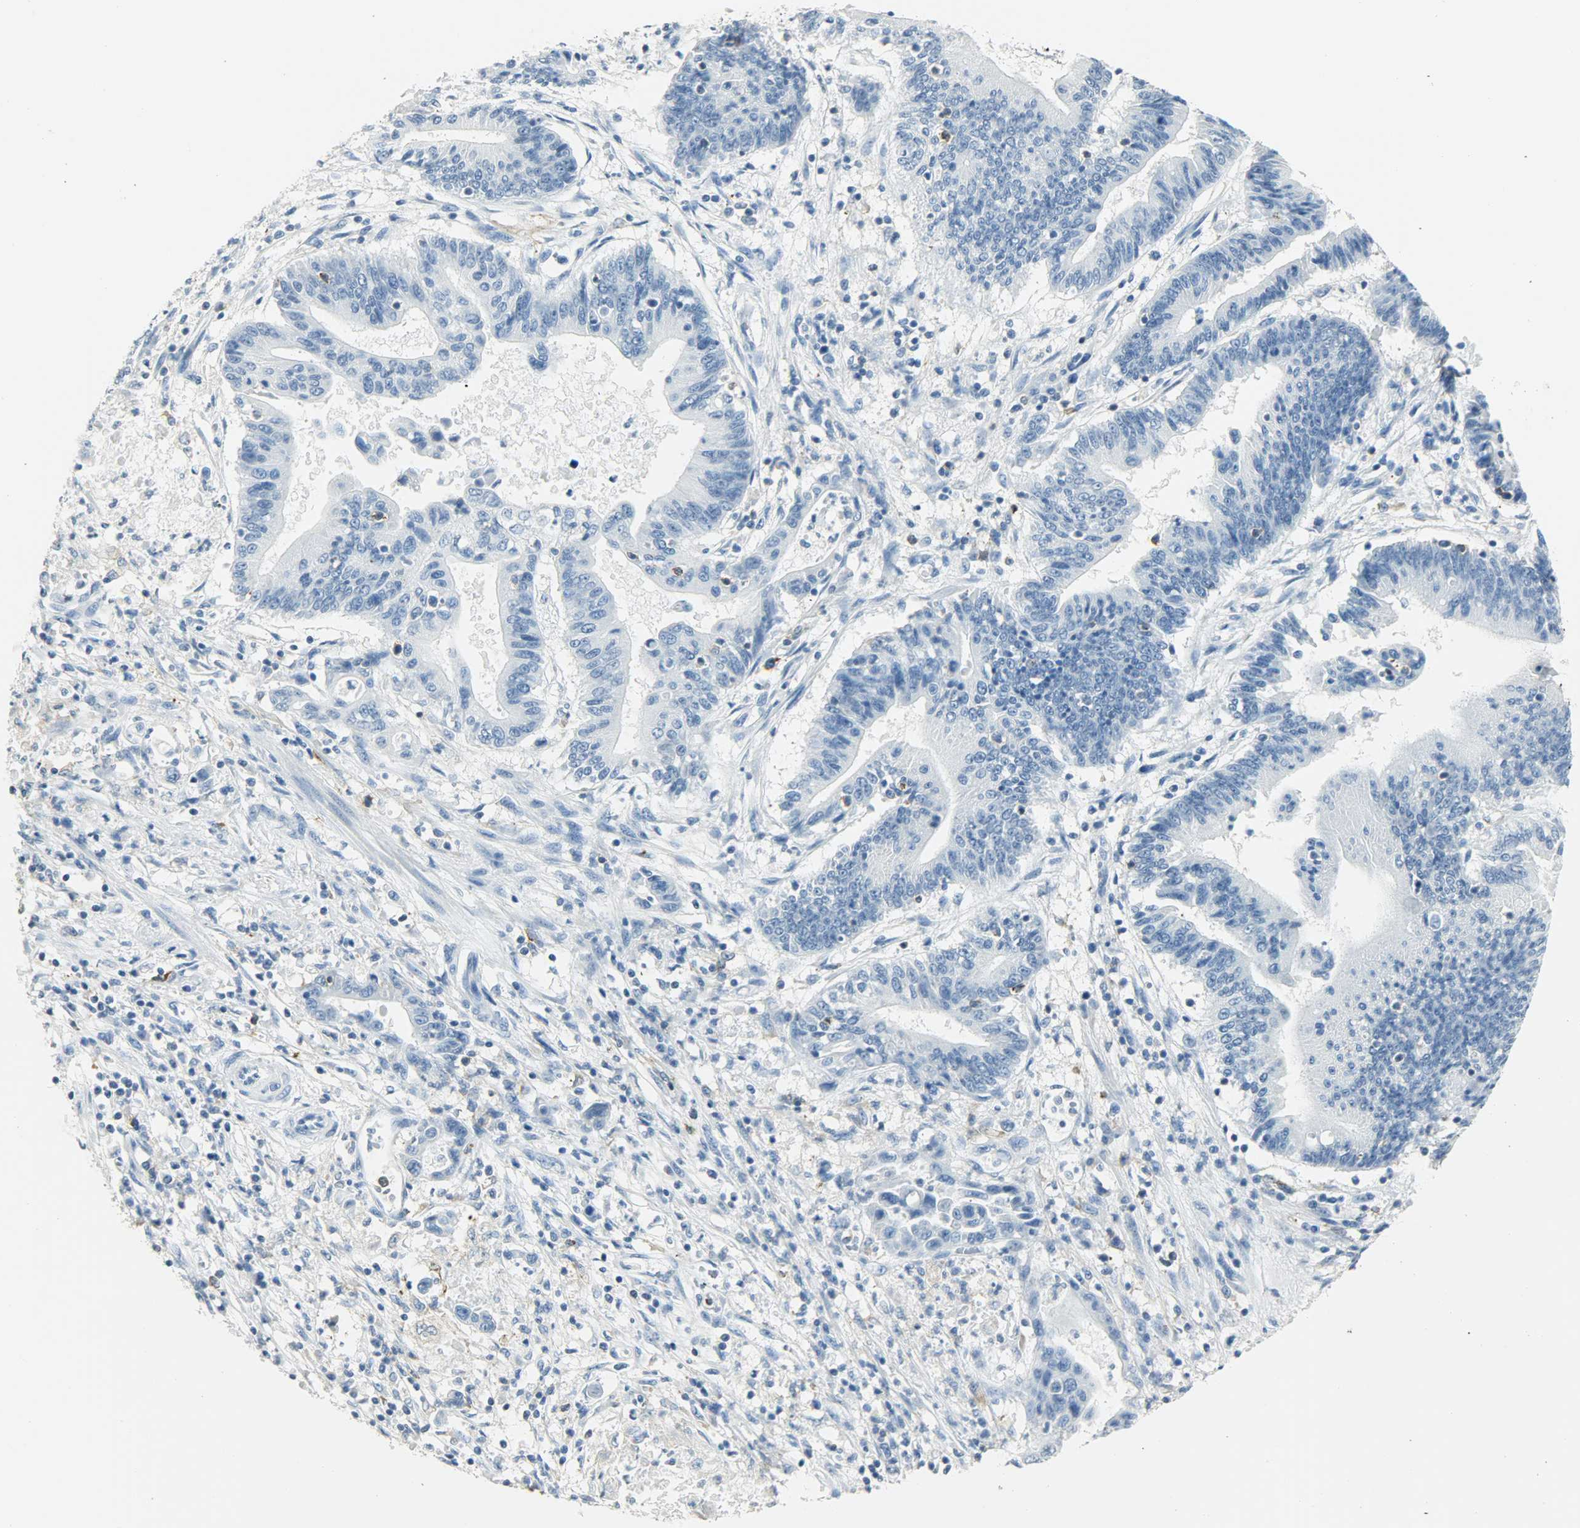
{"staining": {"intensity": "negative", "quantity": "none", "location": "none"}, "tissue": "pancreatic cancer", "cell_type": "Tumor cells", "image_type": "cancer", "snomed": [{"axis": "morphology", "description": "Adenocarcinoma, NOS"}, {"axis": "topography", "description": "Pancreas"}], "caption": "Immunohistochemistry (IHC) photomicrograph of adenocarcinoma (pancreatic) stained for a protein (brown), which demonstrates no positivity in tumor cells. (Stains: DAB IHC with hematoxylin counter stain, Microscopy: brightfield microscopy at high magnification).", "gene": "PTPN6", "patient": {"sex": "female", "age": 48}}